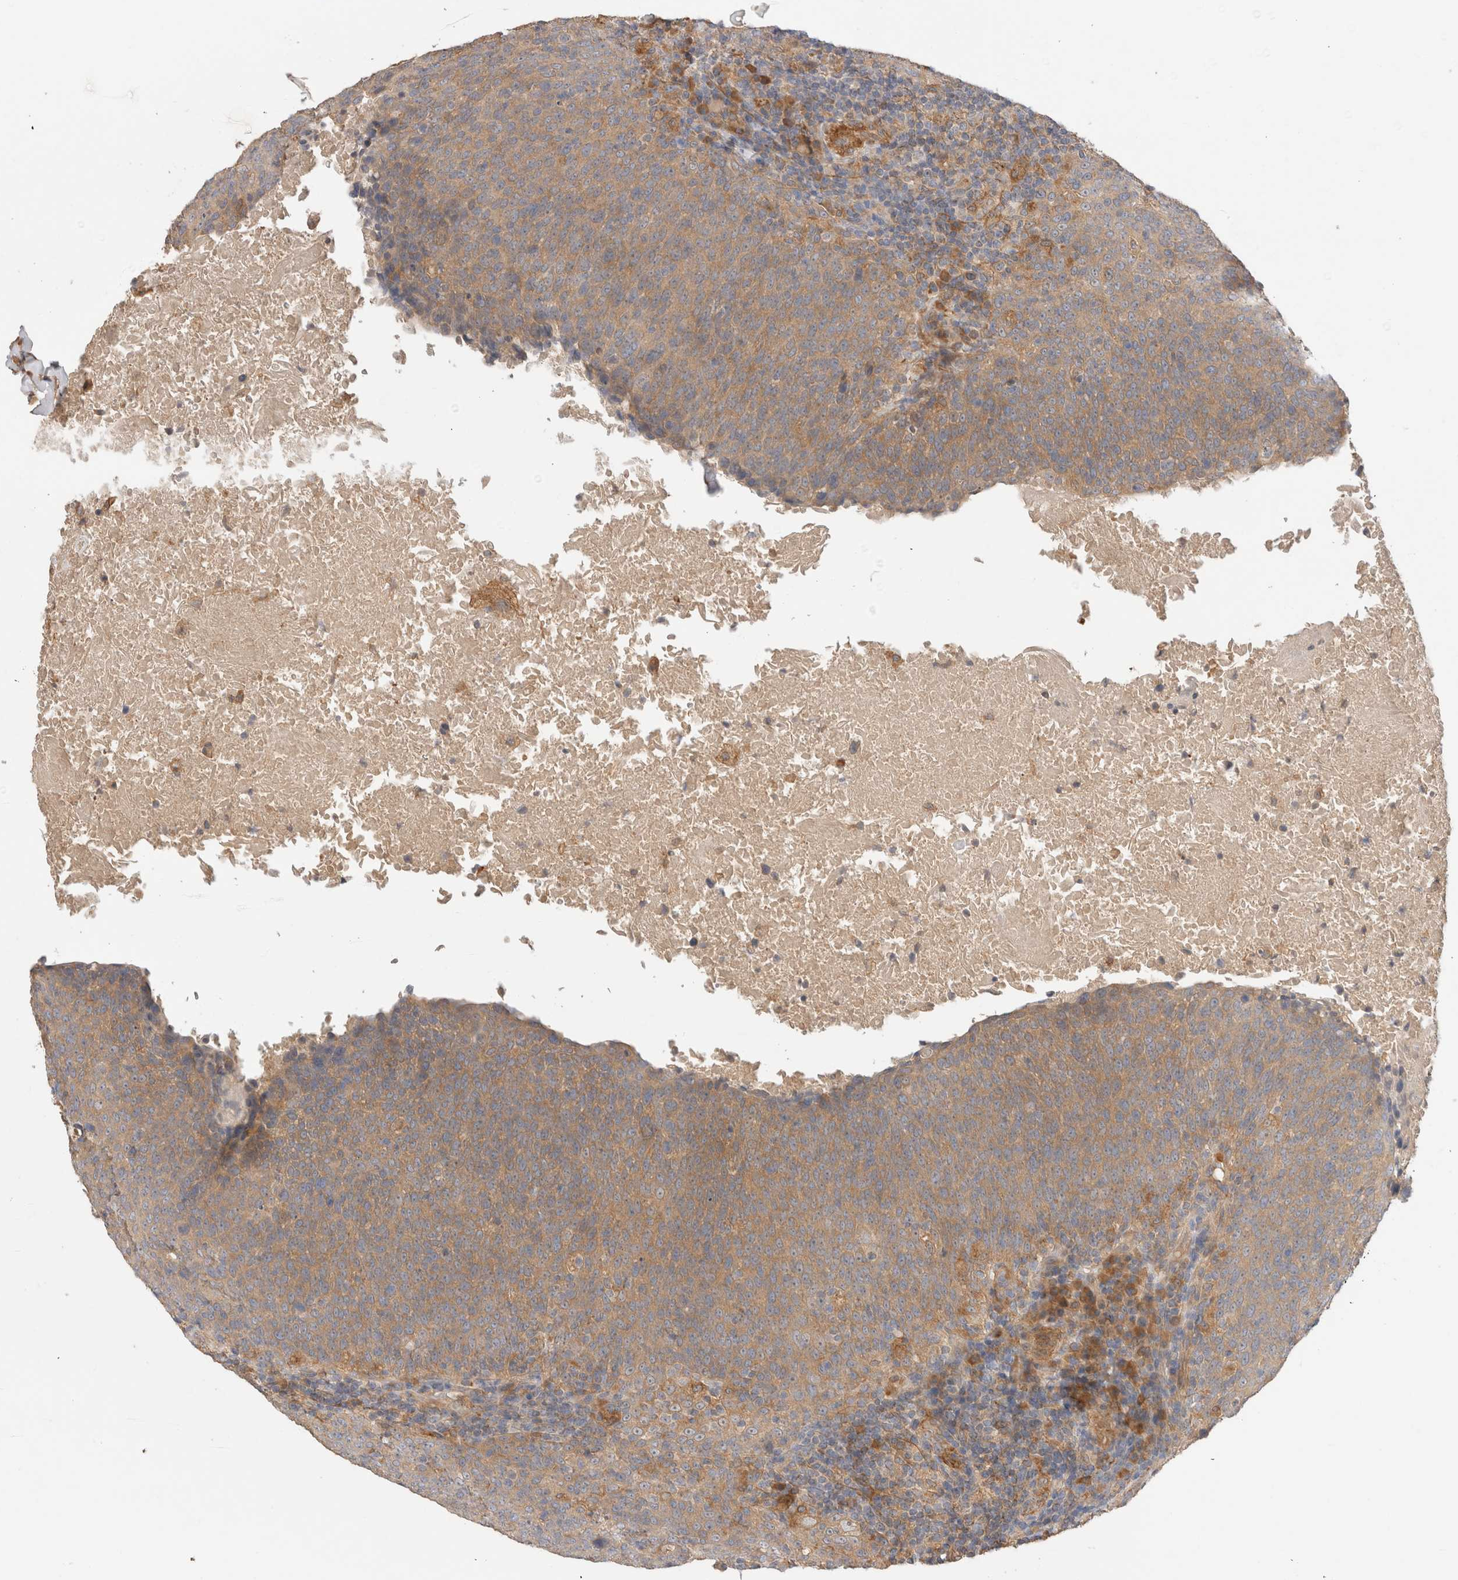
{"staining": {"intensity": "moderate", "quantity": ">75%", "location": "cytoplasmic/membranous"}, "tissue": "head and neck cancer", "cell_type": "Tumor cells", "image_type": "cancer", "snomed": [{"axis": "morphology", "description": "Squamous cell carcinoma, NOS"}, {"axis": "morphology", "description": "Squamous cell carcinoma, metastatic, NOS"}, {"axis": "topography", "description": "Lymph node"}, {"axis": "topography", "description": "Head-Neck"}], "caption": "A micrograph showing moderate cytoplasmic/membranous positivity in about >75% of tumor cells in metastatic squamous cell carcinoma (head and neck), as visualized by brown immunohistochemical staining.", "gene": "SGK3", "patient": {"sex": "male", "age": 62}}